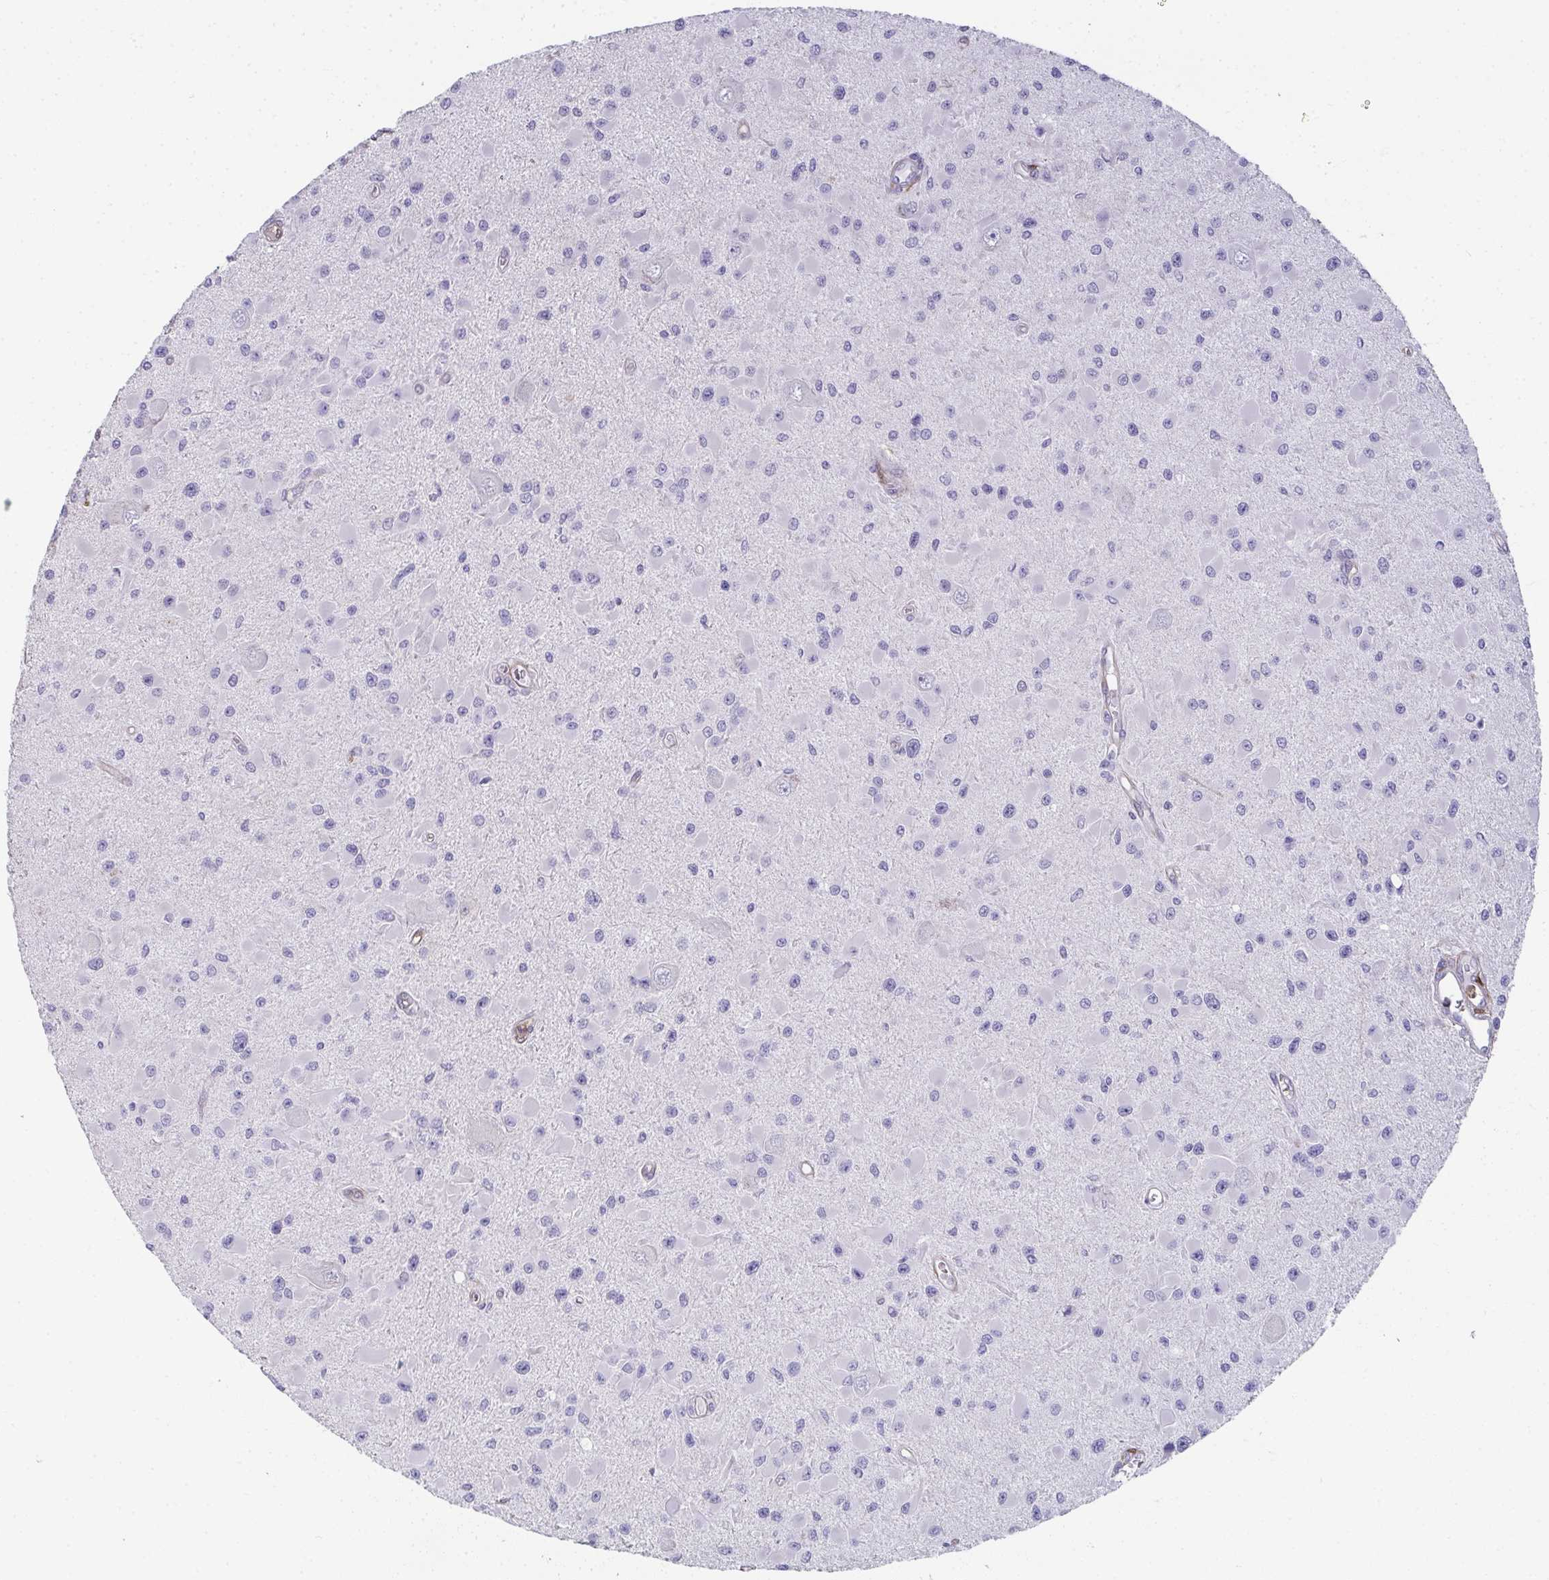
{"staining": {"intensity": "negative", "quantity": "none", "location": "none"}, "tissue": "glioma", "cell_type": "Tumor cells", "image_type": "cancer", "snomed": [{"axis": "morphology", "description": "Glioma, malignant, High grade"}, {"axis": "topography", "description": "Brain"}], "caption": "High-grade glioma (malignant) was stained to show a protein in brown. There is no significant expression in tumor cells.", "gene": "RBP1", "patient": {"sex": "male", "age": 54}}